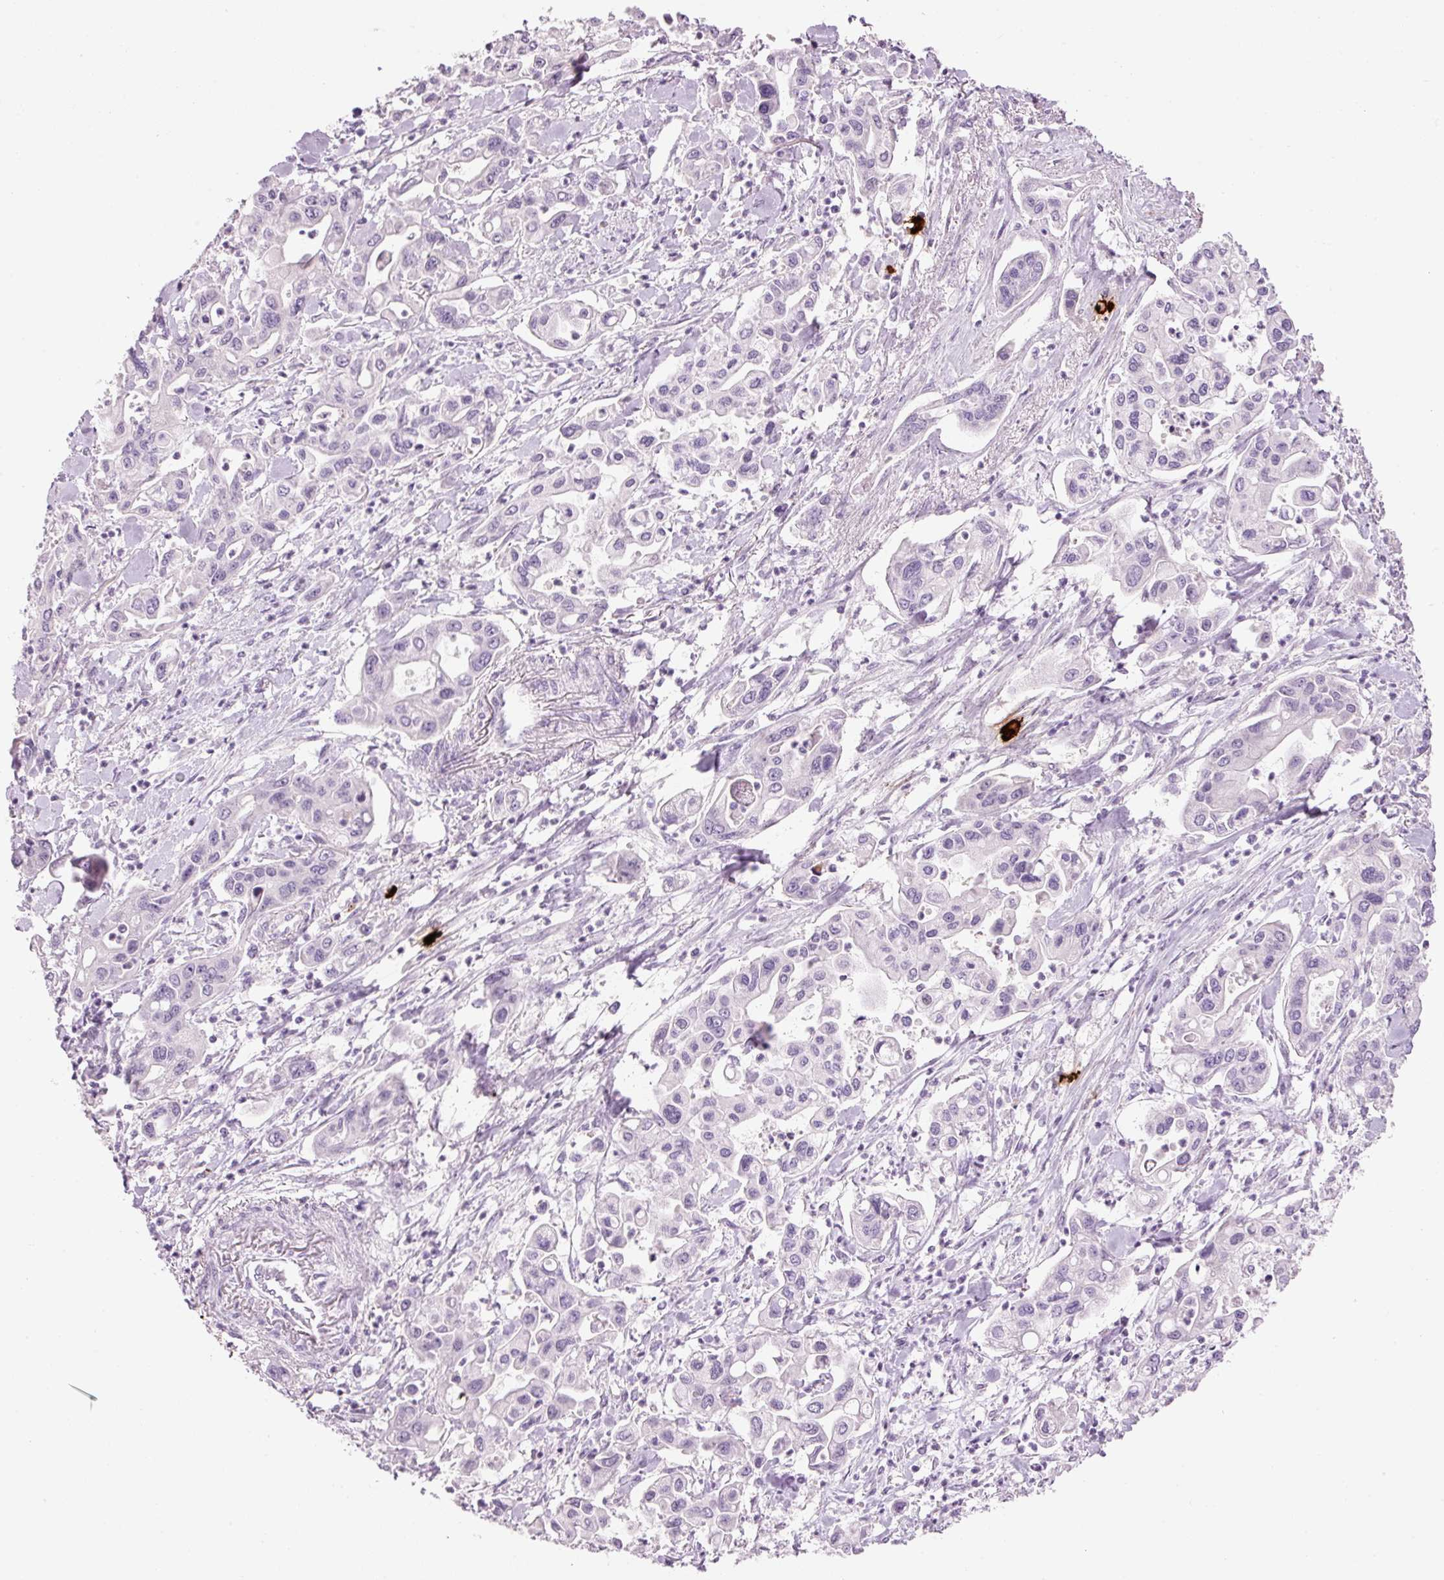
{"staining": {"intensity": "negative", "quantity": "none", "location": "none"}, "tissue": "pancreatic cancer", "cell_type": "Tumor cells", "image_type": "cancer", "snomed": [{"axis": "morphology", "description": "Adenocarcinoma, NOS"}, {"axis": "topography", "description": "Pancreas"}], "caption": "Immunohistochemistry histopathology image of neoplastic tissue: human adenocarcinoma (pancreatic) stained with DAB (3,3'-diaminobenzidine) exhibits no significant protein expression in tumor cells.", "gene": "CMA1", "patient": {"sex": "male", "age": 62}}